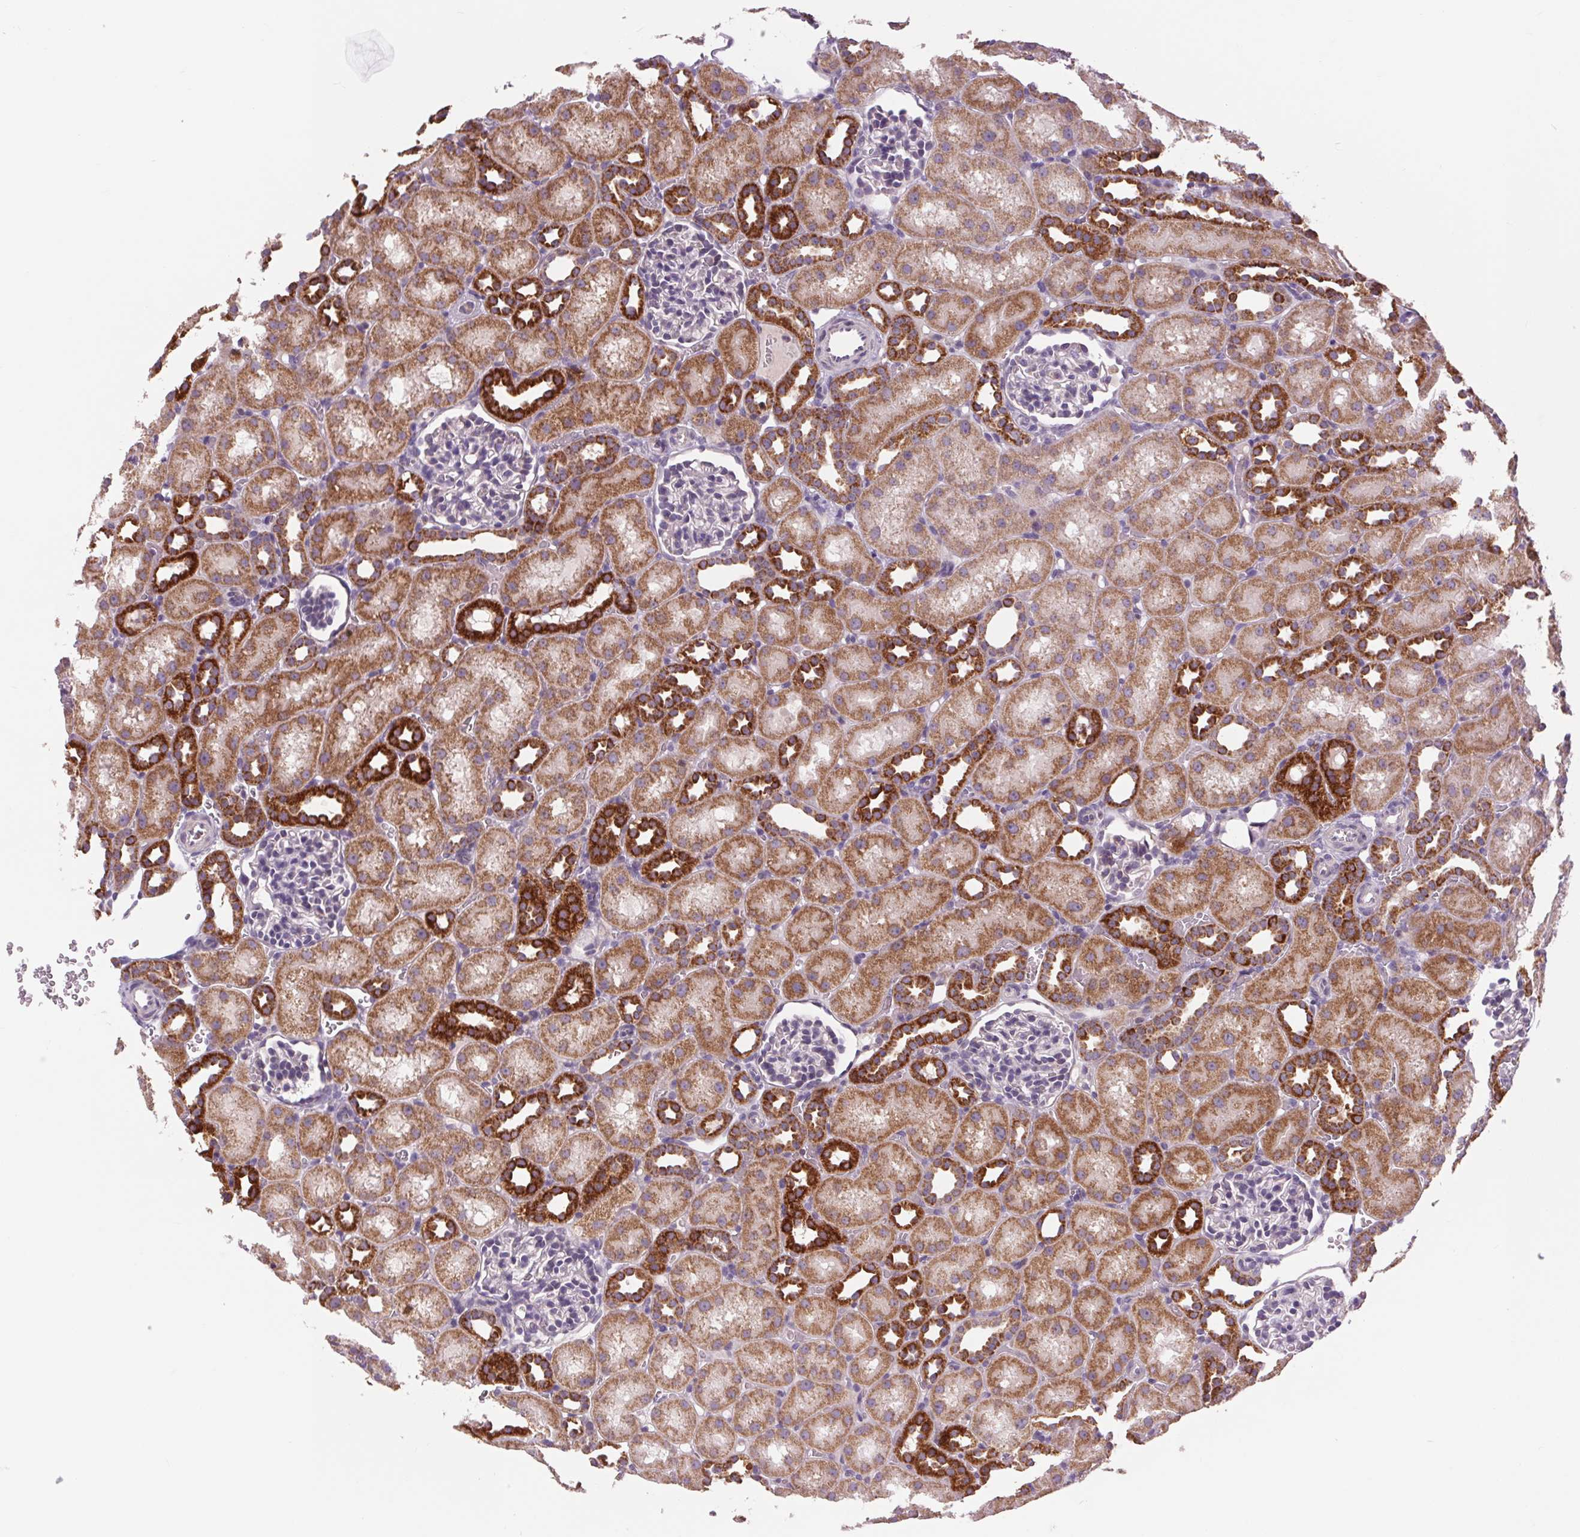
{"staining": {"intensity": "negative", "quantity": "none", "location": "none"}, "tissue": "kidney", "cell_type": "Cells in glomeruli", "image_type": "normal", "snomed": [{"axis": "morphology", "description": "Normal tissue, NOS"}, {"axis": "topography", "description": "Kidney"}], "caption": "An IHC photomicrograph of unremarkable kidney is shown. There is no staining in cells in glomeruli of kidney. (Immunohistochemistry, brightfield microscopy, high magnification).", "gene": "COX6A1", "patient": {"sex": "male", "age": 1}}